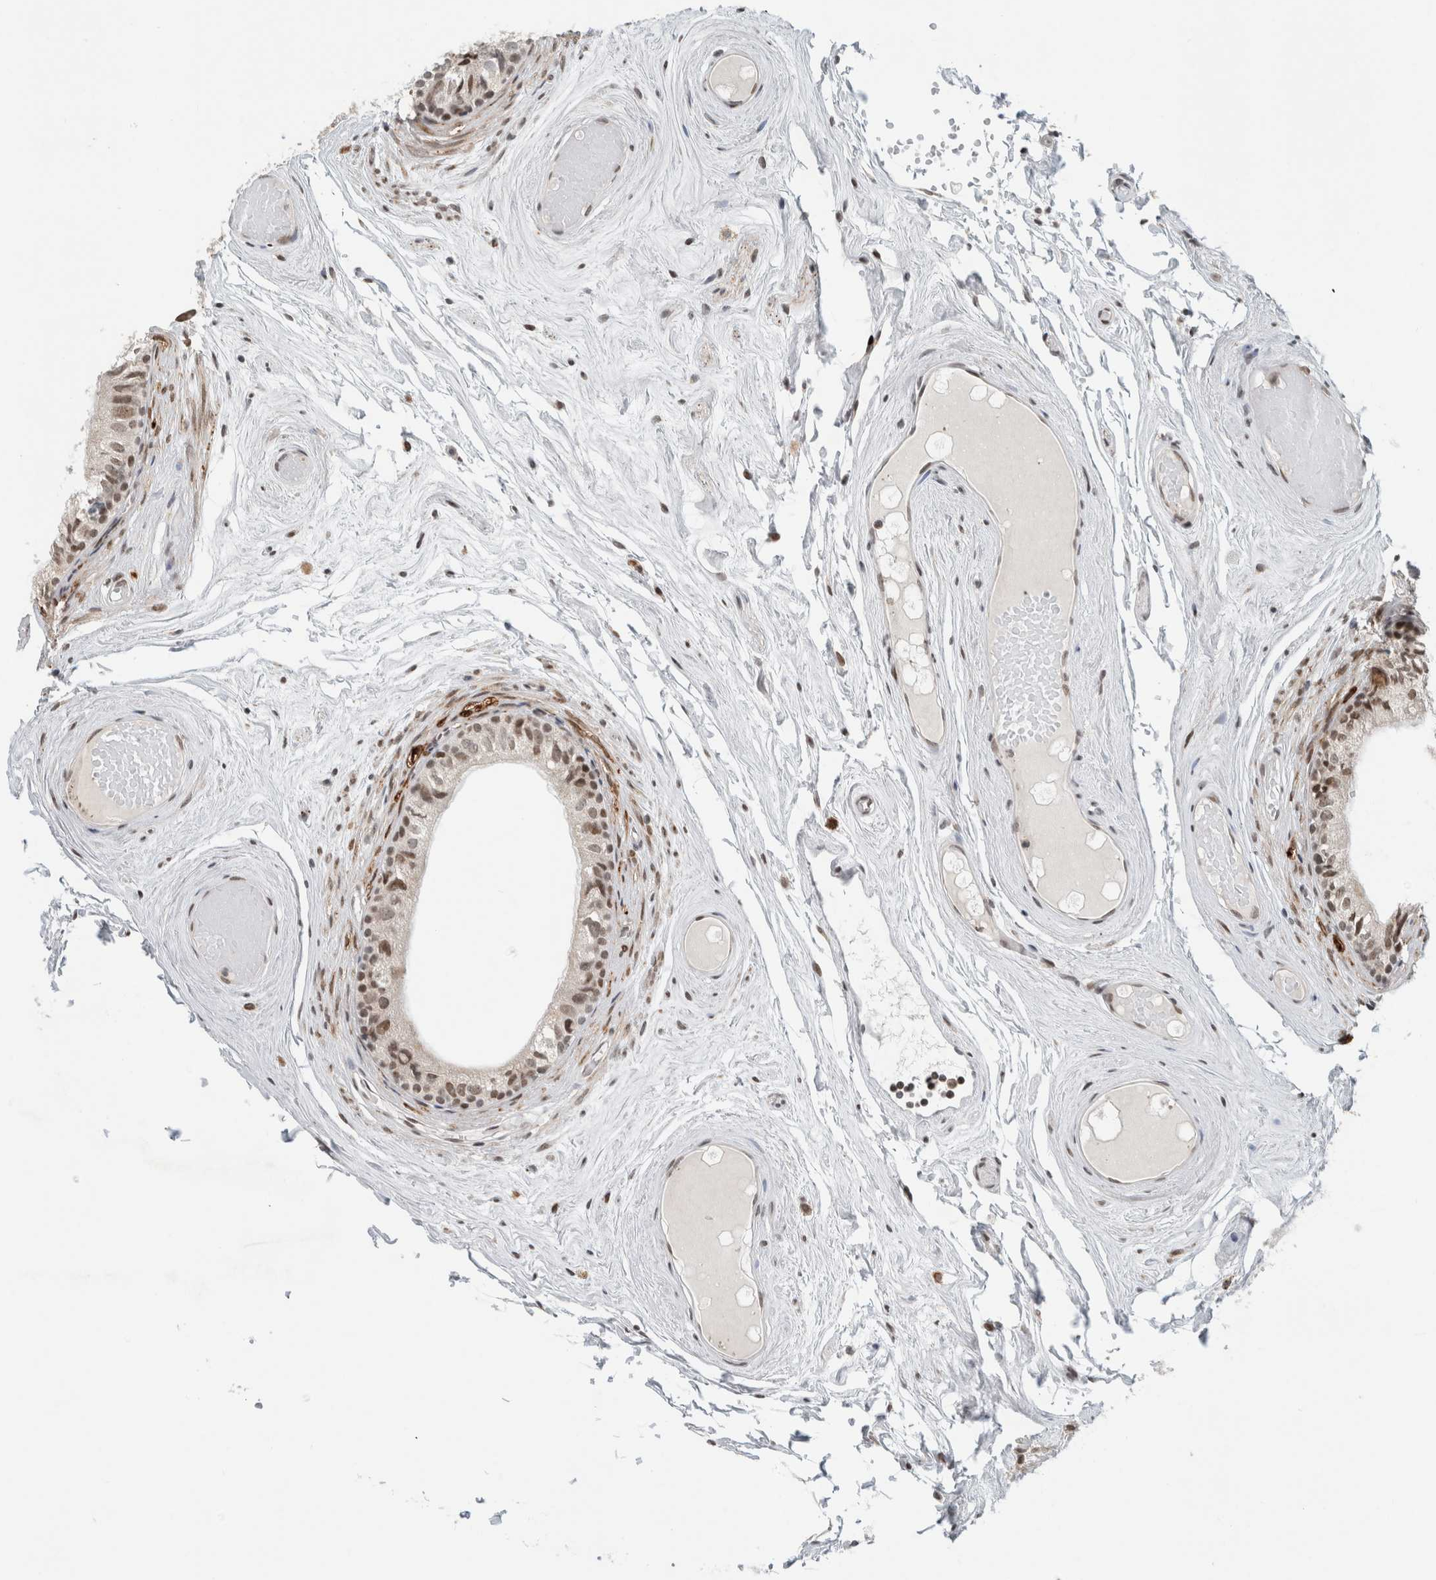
{"staining": {"intensity": "moderate", "quantity": "25%-75%", "location": "cytoplasmic/membranous,nuclear"}, "tissue": "epididymis", "cell_type": "Glandular cells", "image_type": "normal", "snomed": [{"axis": "morphology", "description": "Normal tissue, NOS"}, {"axis": "topography", "description": "Epididymis"}], "caption": "Immunohistochemical staining of unremarkable human epididymis displays medium levels of moderate cytoplasmic/membranous,nuclear expression in approximately 25%-75% of glandular cells.", "gene": "HNRNPR", "patient": {"sex": "male", "age": 79}}